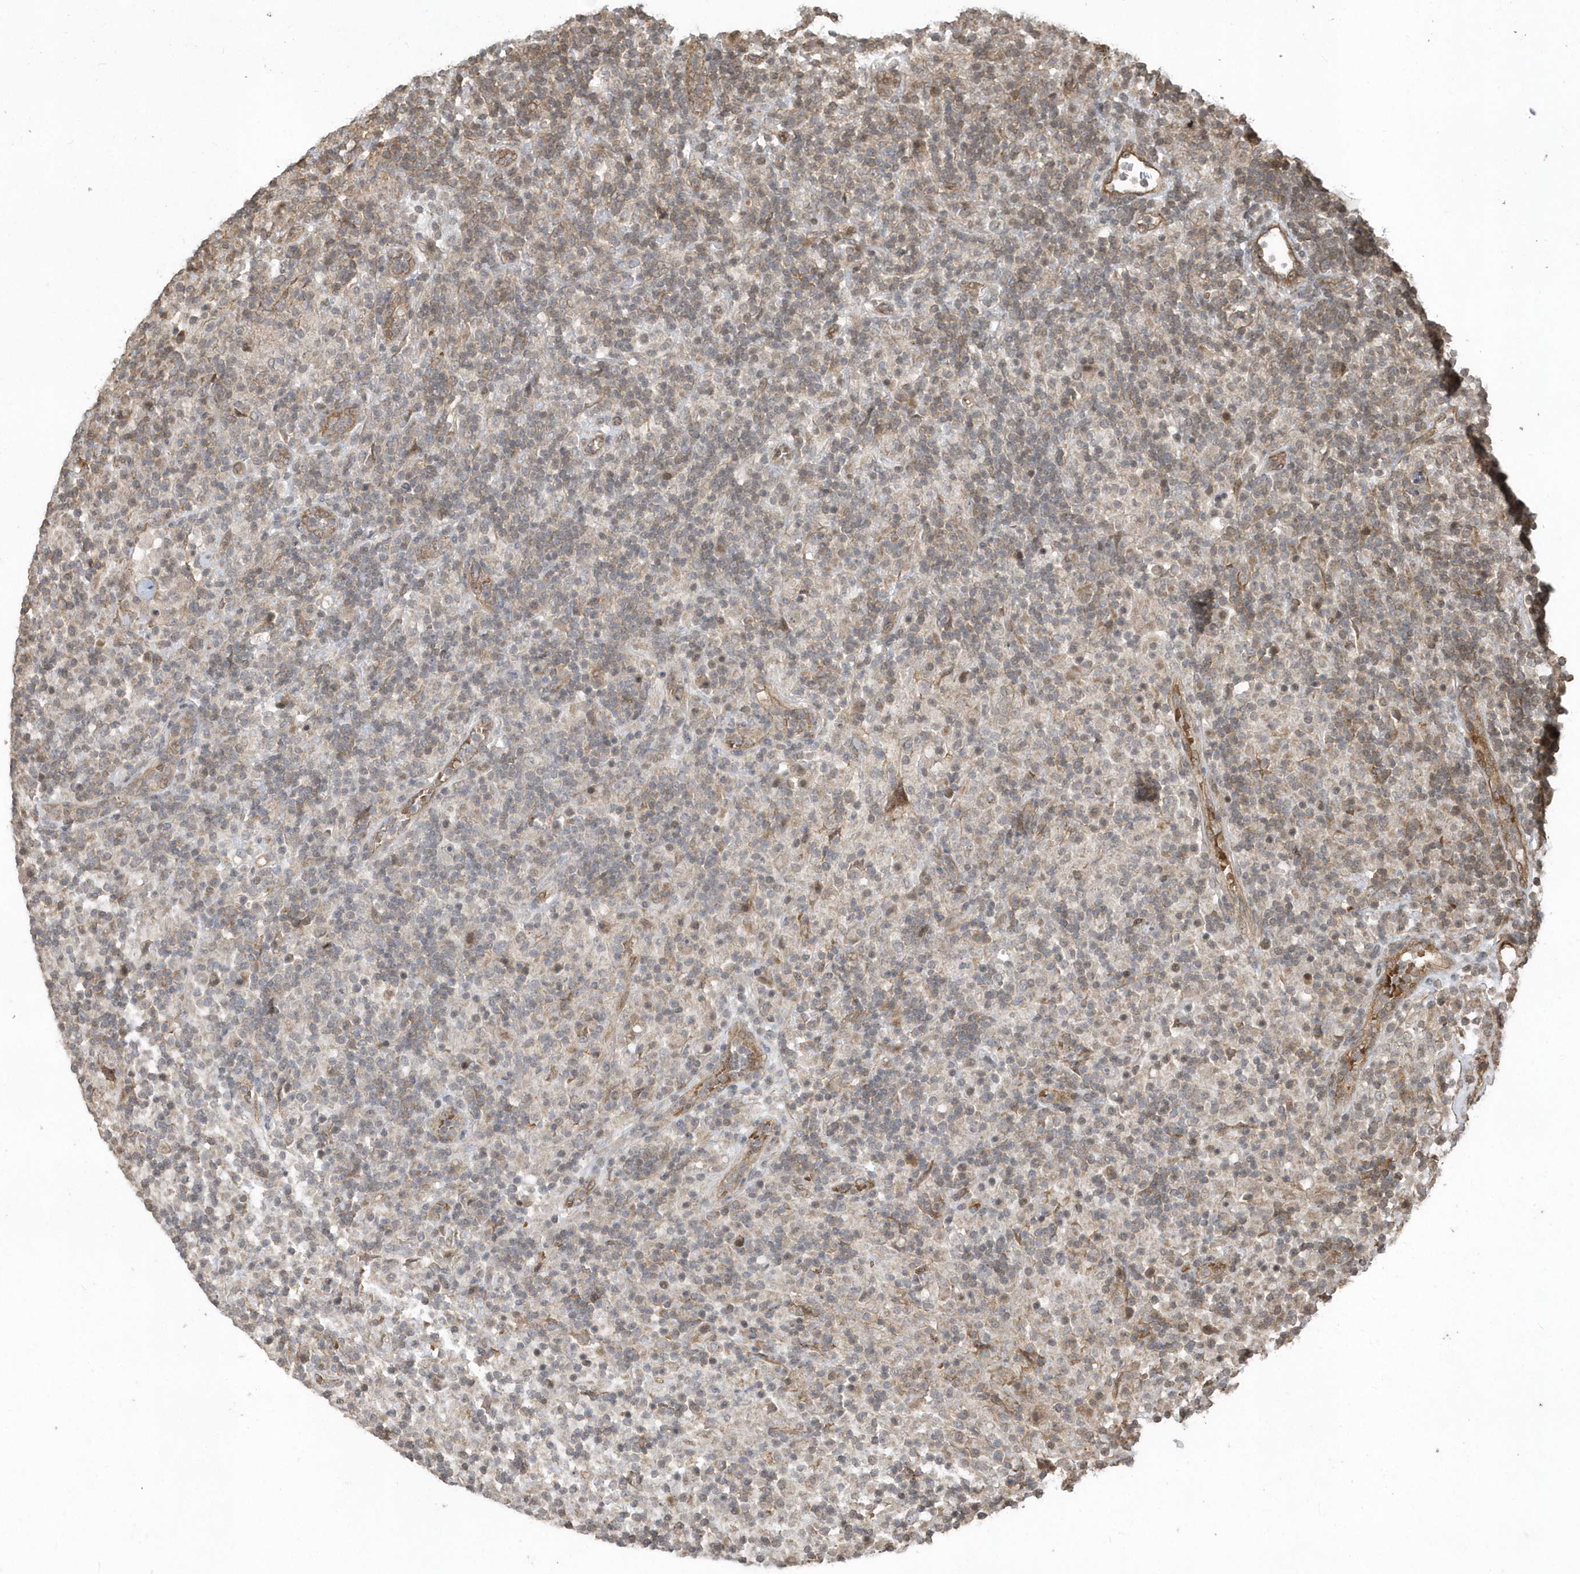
{"staining": {"intensity": "negative", "quantity": "none", "location": "none"}, "tissue": "lymphoma", "cell_type": "Tumor cells", "image_type": "cancer", "snomed": [{"axis": "morphology", "description": "Hodgkin's disease, NOS"}, {"axis": "topography", "description": "Lymph node"}], "caption": "DAB (3,3'-diaminobenzidine) immunohistochemical staining of human Hodgkin's disease displays no significant positivity in tumor cells.", "gene": "HERPUD1", "patient": {"sex": "male", "age": 70}}